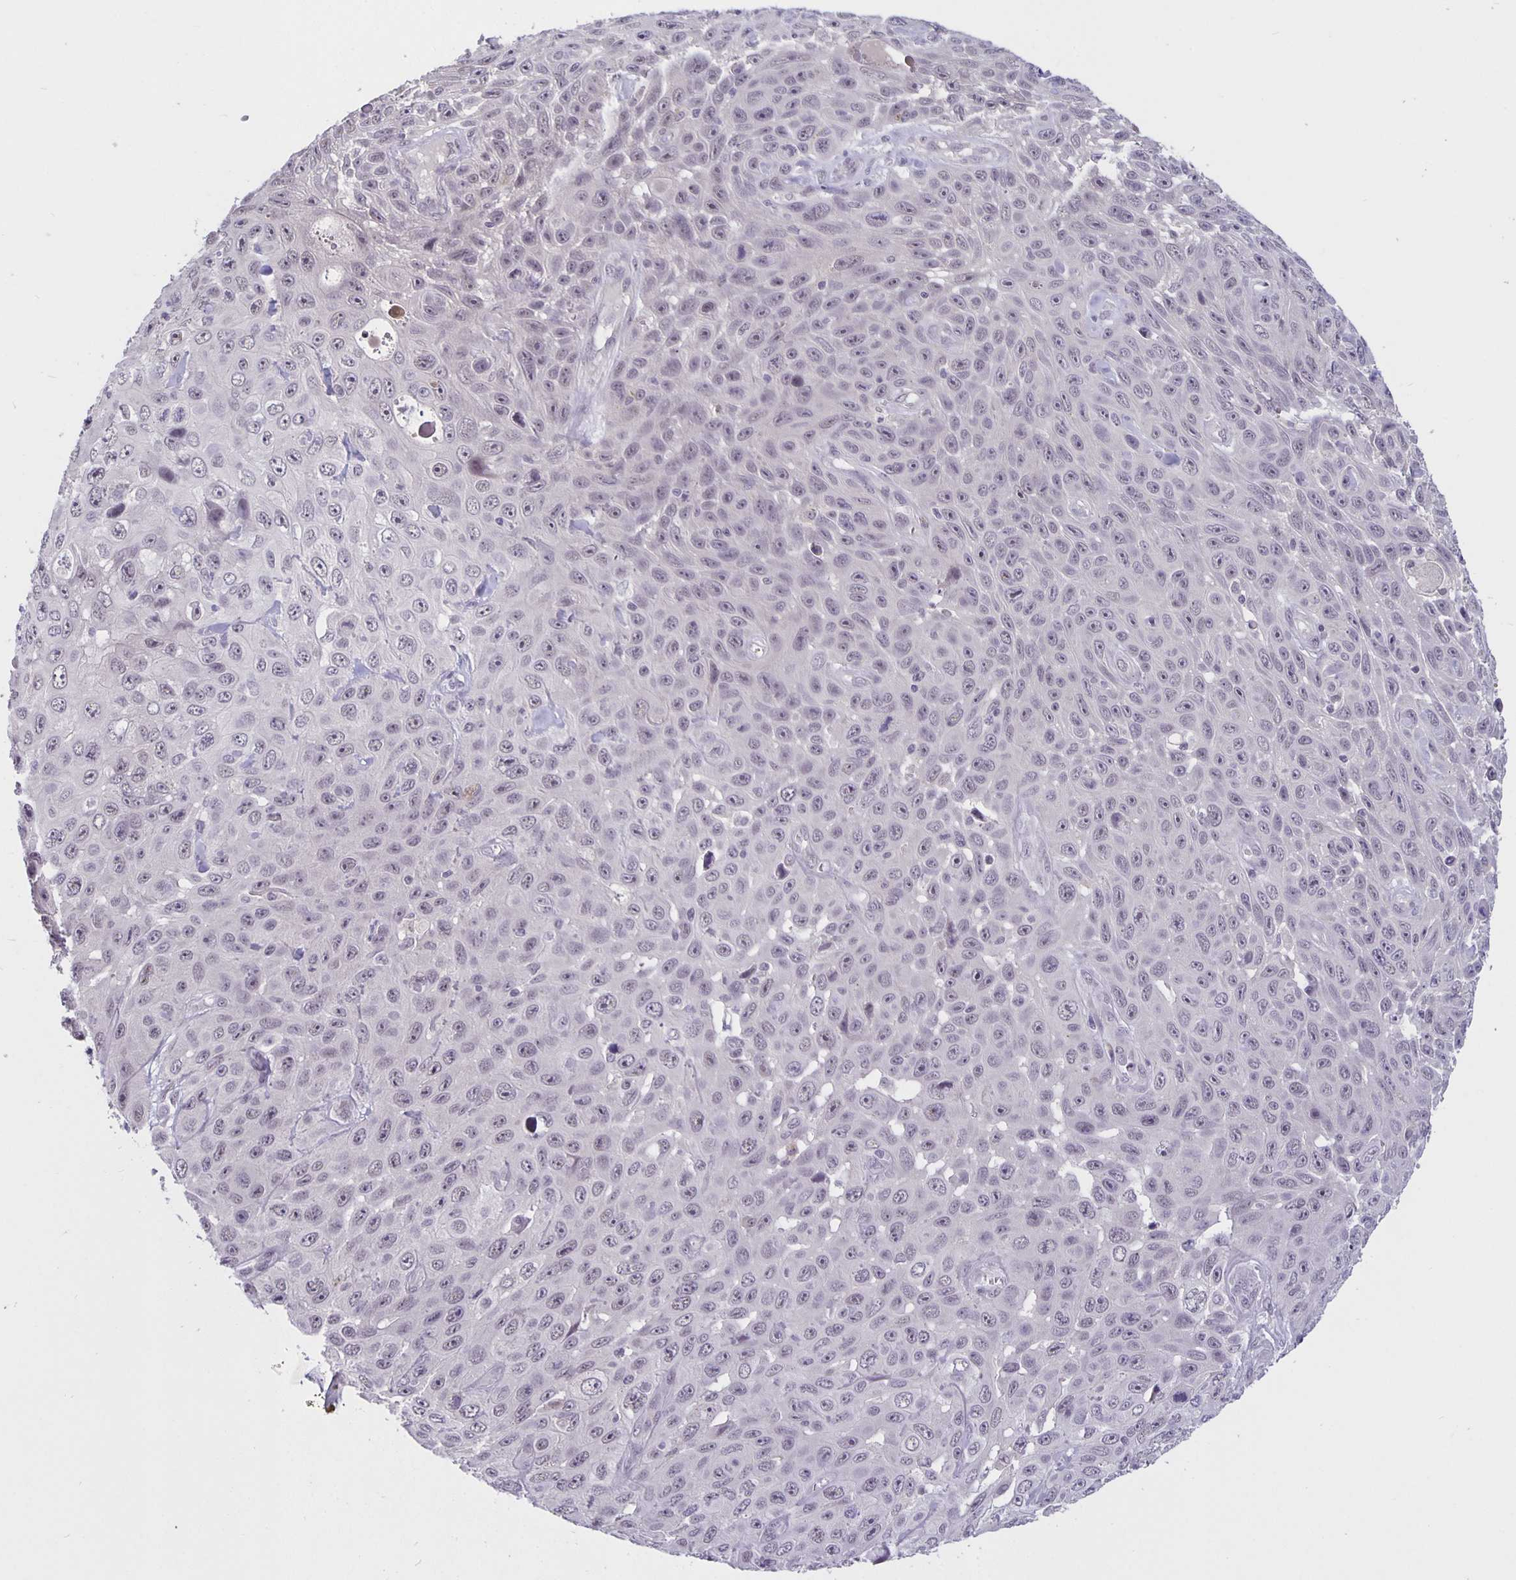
{"staining": {"intensity": "negative", "quantity": "none", "location": "none"}, "tissue": "skin cancer", "cell_type": "Tumor cells", "image_type": "cancer", "snomed": [{"axis": "morphology", "description": "Squamous cell carcinoma, NOS"}, {"axis": "topography", "description": "Skin"}], "caption": "A micrograph of human skin squamous cell carcinoma is negative for staining in tumor cells.", "gene": "ARVCF", "patient": {"sex": "male", "age": 82}}